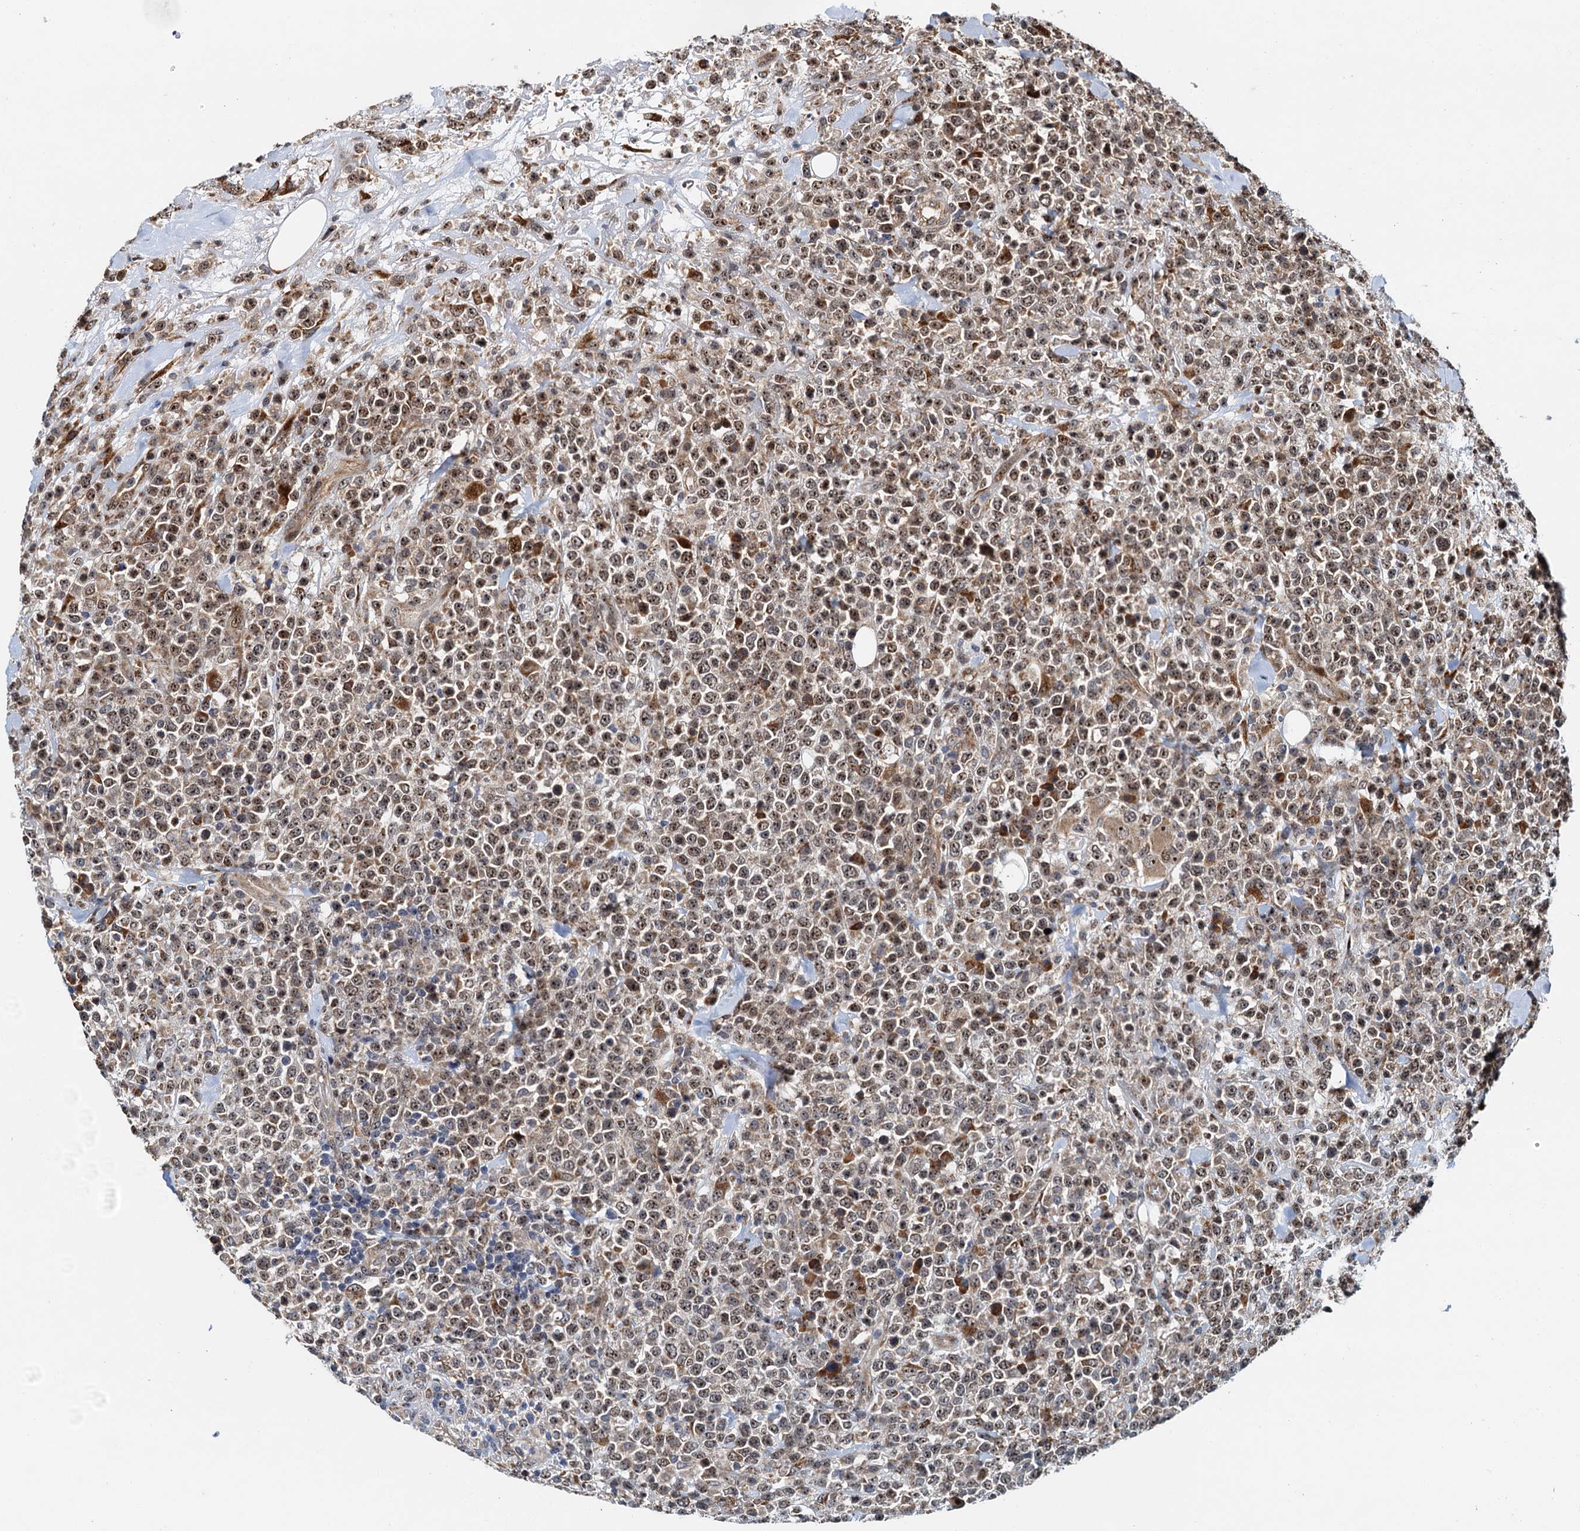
{"staining": {"intensity": "moderate", "quantity": ">75%", "location": "nuclear"}, "tissue": "lymphoma", "cell_type": "Tumor cells", "image_type": "cancer", "snomed": [{"axis": "morphology", "description": "Malignant lymphoma, non-Hodgkin's type, High grade"}, {"axis": "topography", "description": "Colon"}], "caption": "High-grade malignant lymphoma, non-Hodgkin's type stained with a protein marker shows moderate staining in tumor cells.", "gene": "DNAJC21", "patient": {"sex": "female", "age": 53}}